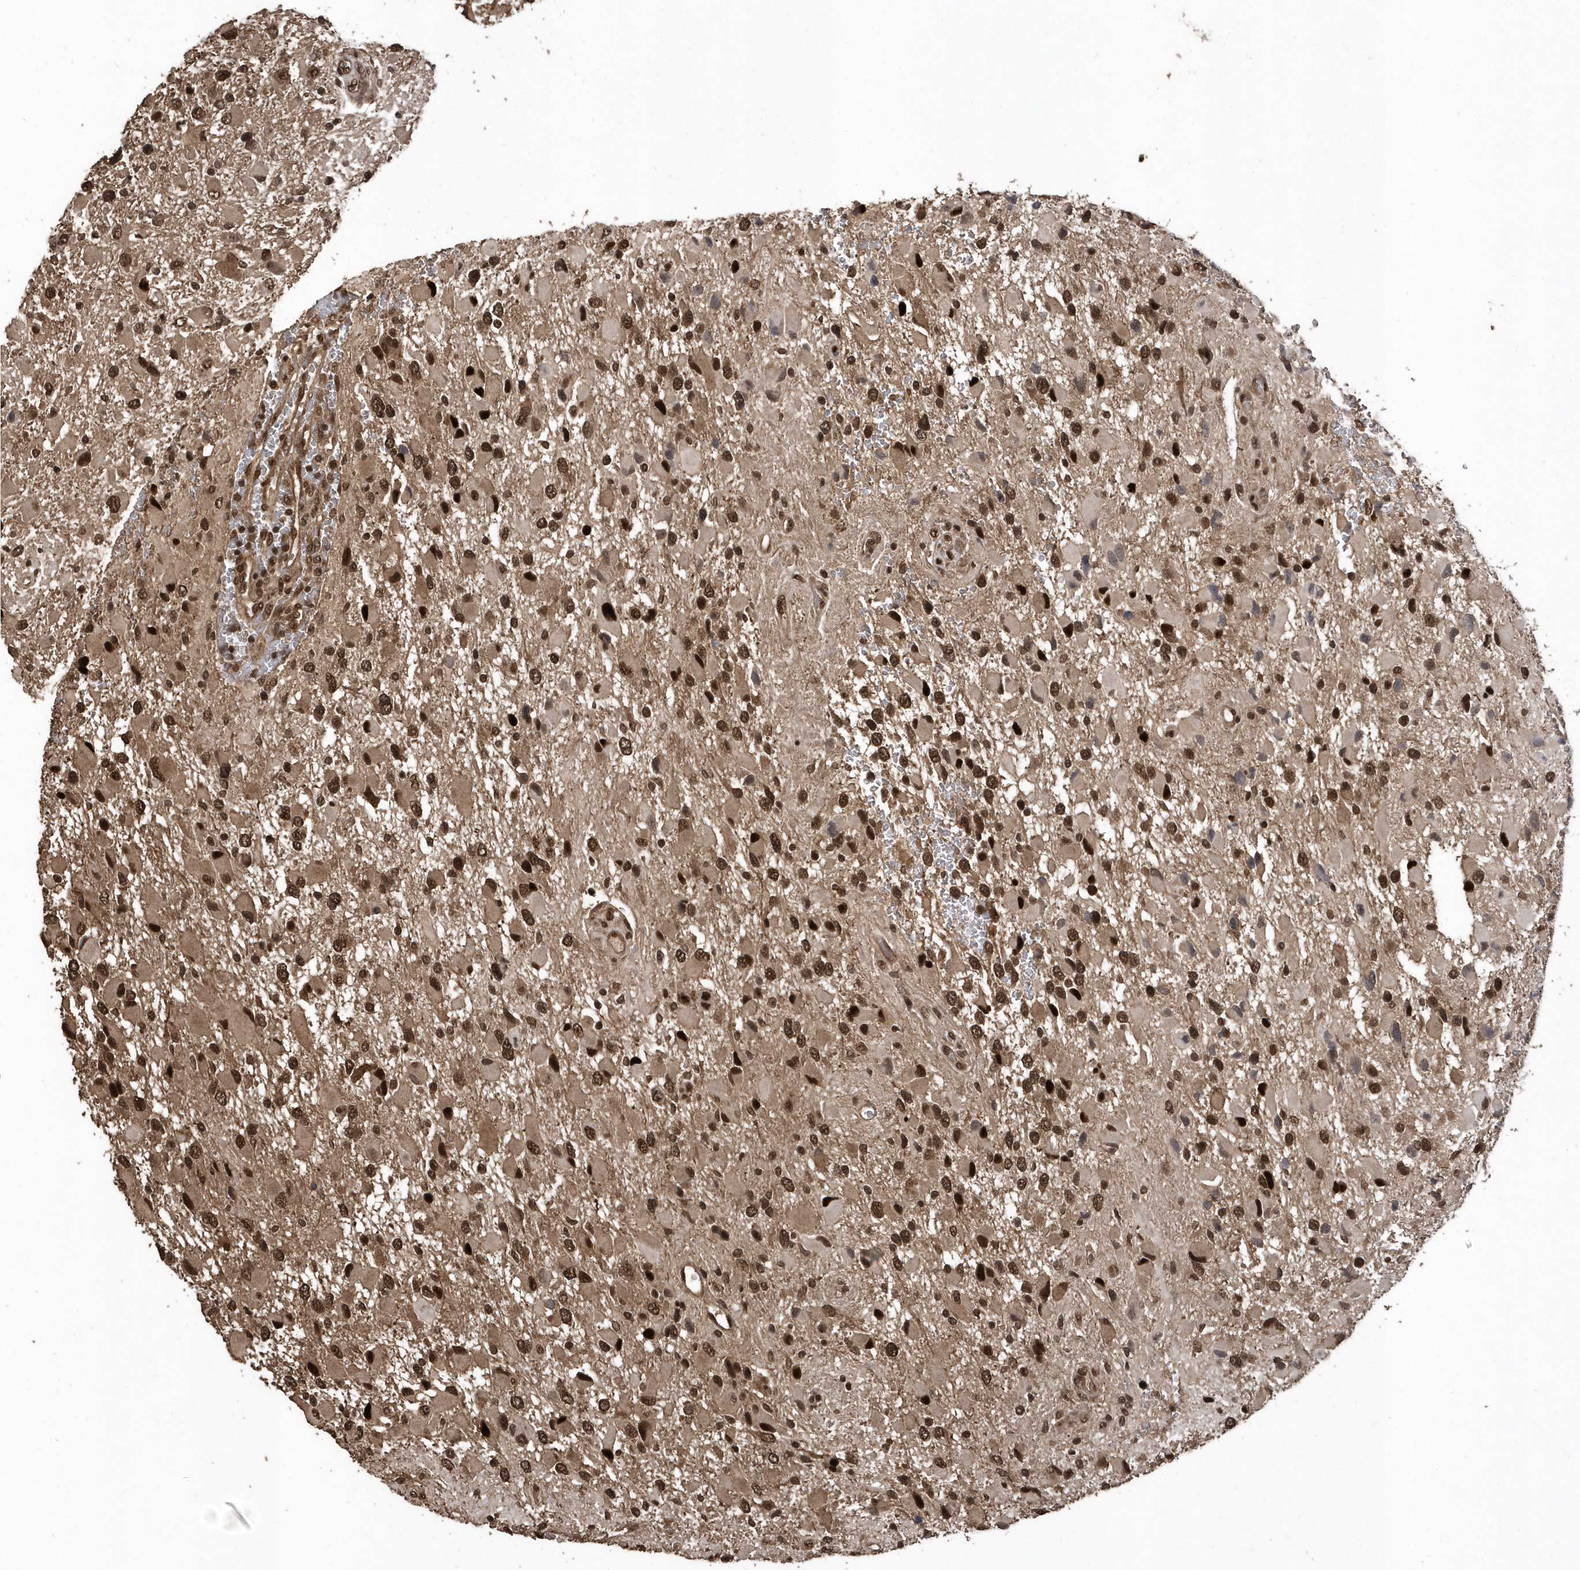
{"staining": {"intensity": "moderate", "quantity": ">75%", "location": "nuclear"}, "tissue": "glioma", "cell_type": "Tumor cells", "image_type": "cancer", "snomed": [{"axis": "morphology", "description": "Glioma, malignant, High grade"}, {"axis": "topography", "description": "Brain"}], "caption": "This photomicrograph reveals IHC staining of human malignant high-grade glioma, with medium moderate nuclear positivity in approximately >75% of tumor cells.", "gene": "INTS12", "patient": {"sex": "male", "age": 53}}